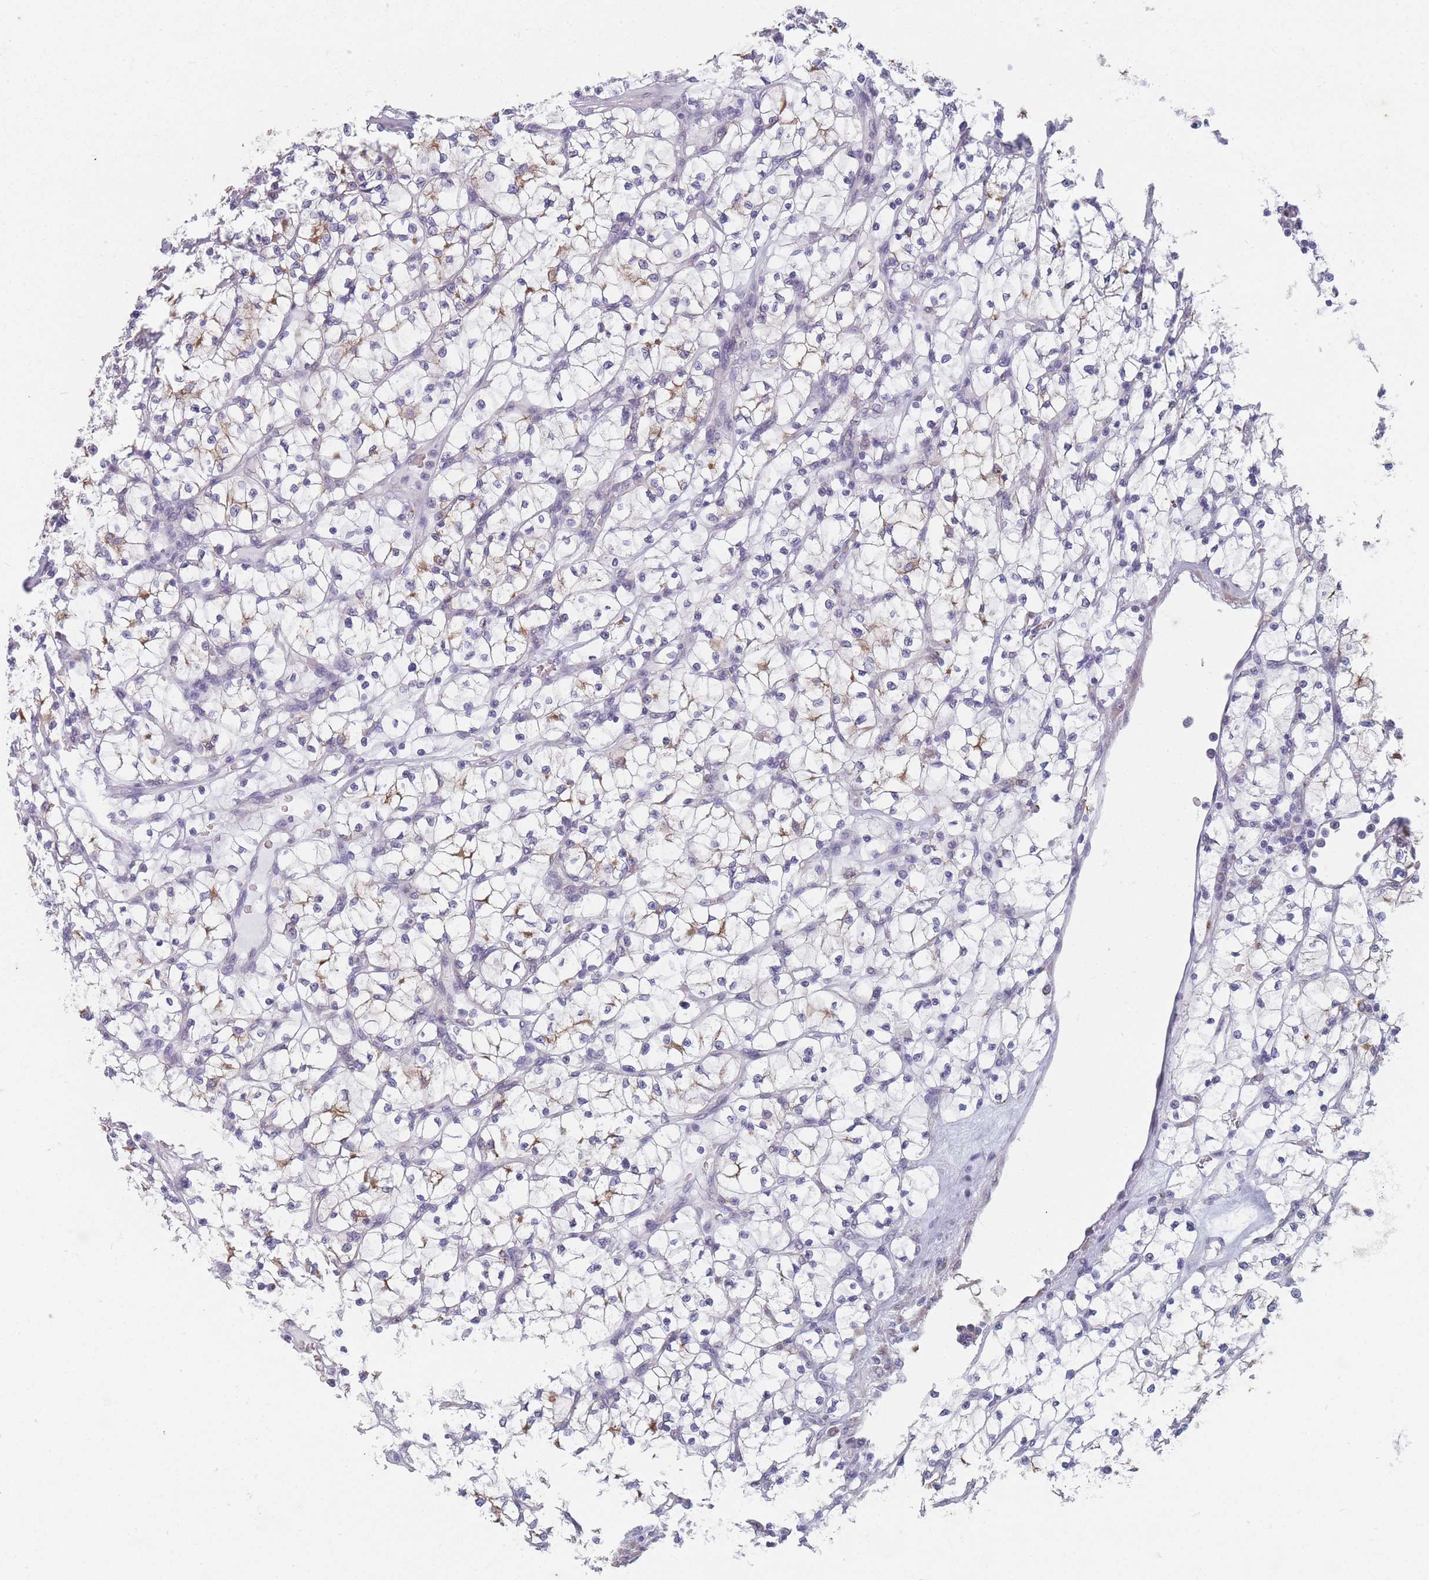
{"staining": {"intensity": "moderate", "quantity": "<25%", "location": "cytoplasmic/membranous"}, "tissue": "renal cancer", "cell_type": "Tumor cells", "image_type": "cancer", "snomed": [{"axis": "morphology", "description": "Adenocarcinoma, NOS"}, {"axis": "topography", "description": "Kidney"}], "caption": "Renal adenocarcinoma stained for a protein (brown) reveals moderate cytoplasmic/membranous positive expression in about <25% of tumor cells.", "gene": "TMED10", "patient": {"sex": "female", "age": 64}}